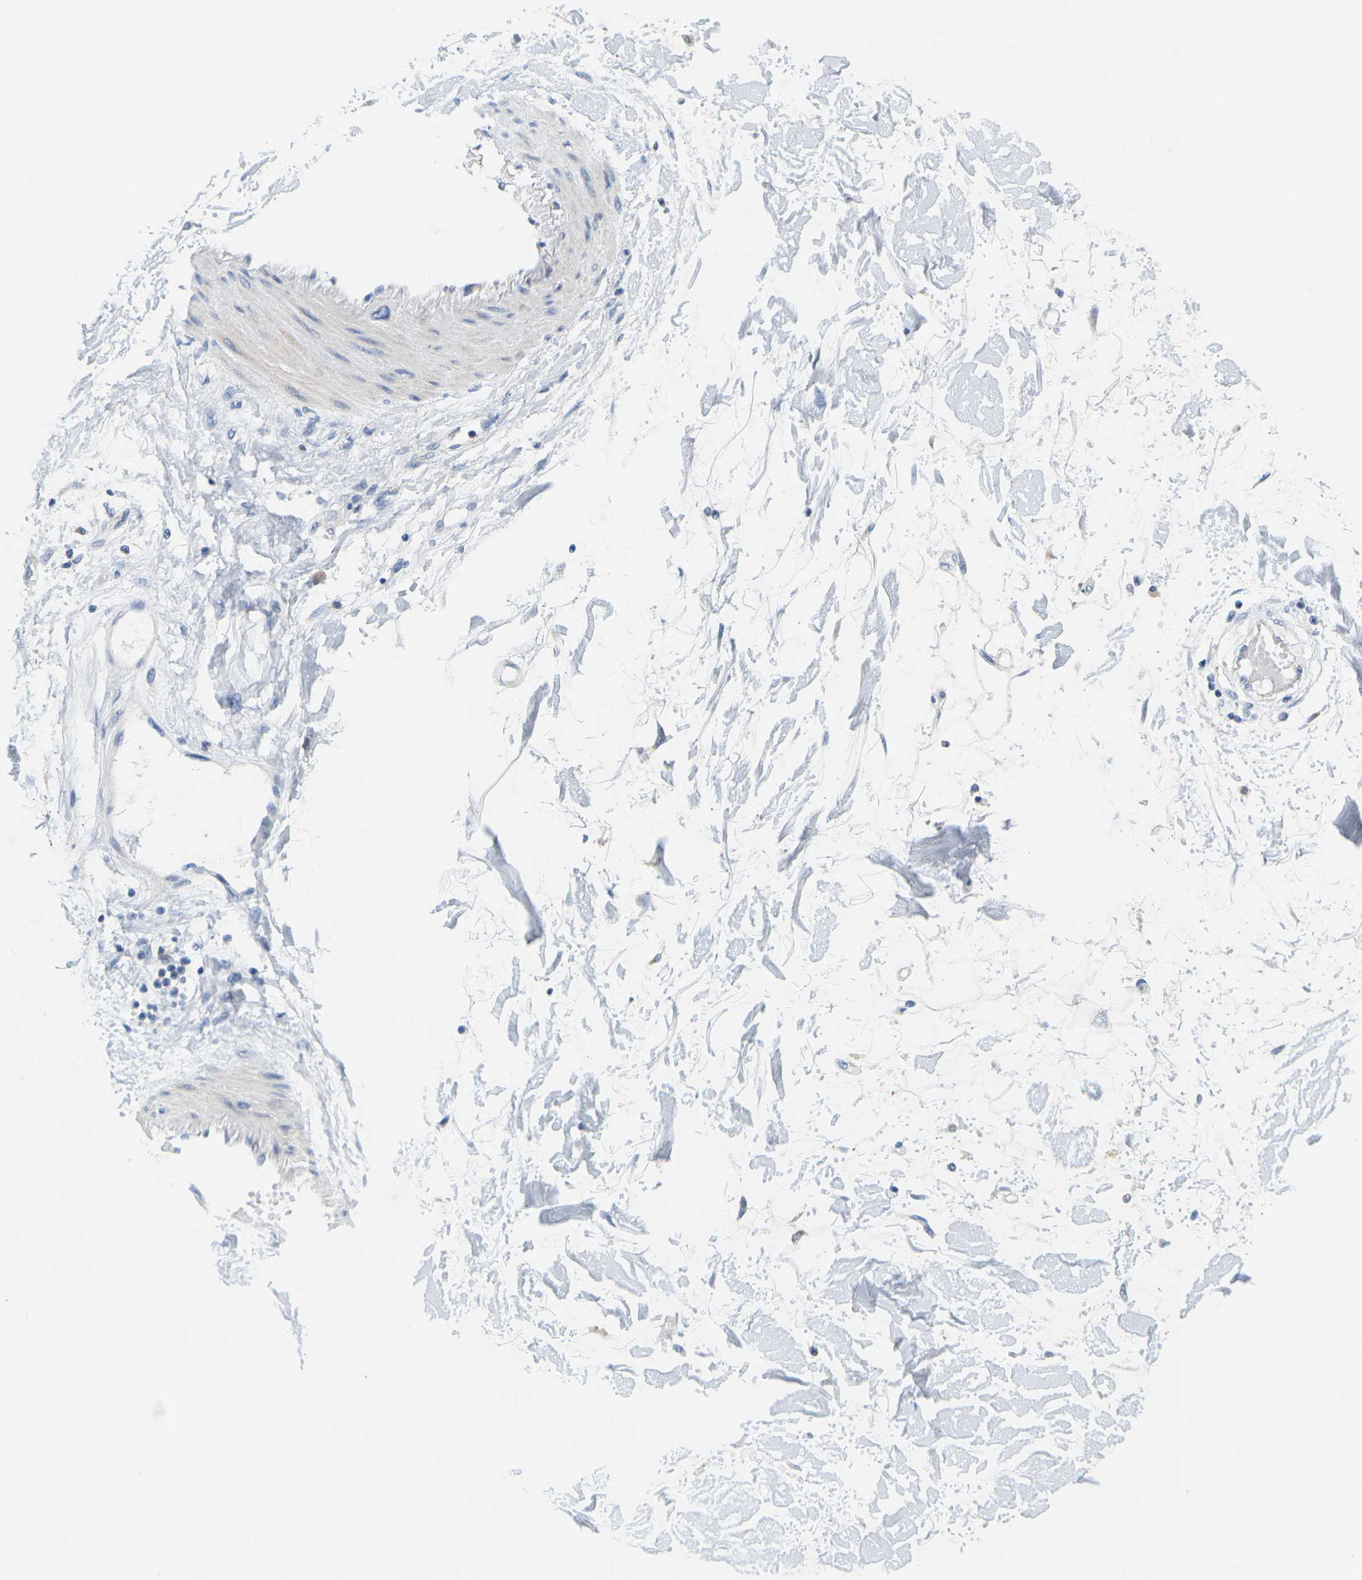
{"staining": {"intensity": "negative", "quantity": "none", "location": "none"}, "tissue": "adipose tissue", "cell_type": "Adipocytes", "image_type": "normal", "snomed": [{"axis": "morphology", "description": "Squamous cell carcinoma, NOS"}, {"axis": "topography", "description": "Skin"}], "caption": "DAB immunohistochemical staining of unremarkable adipose tissue demonstrates no significant positivity in adipocytes.", "gene": "KLK5", "patient": {"sex": "male", "age": 83}}